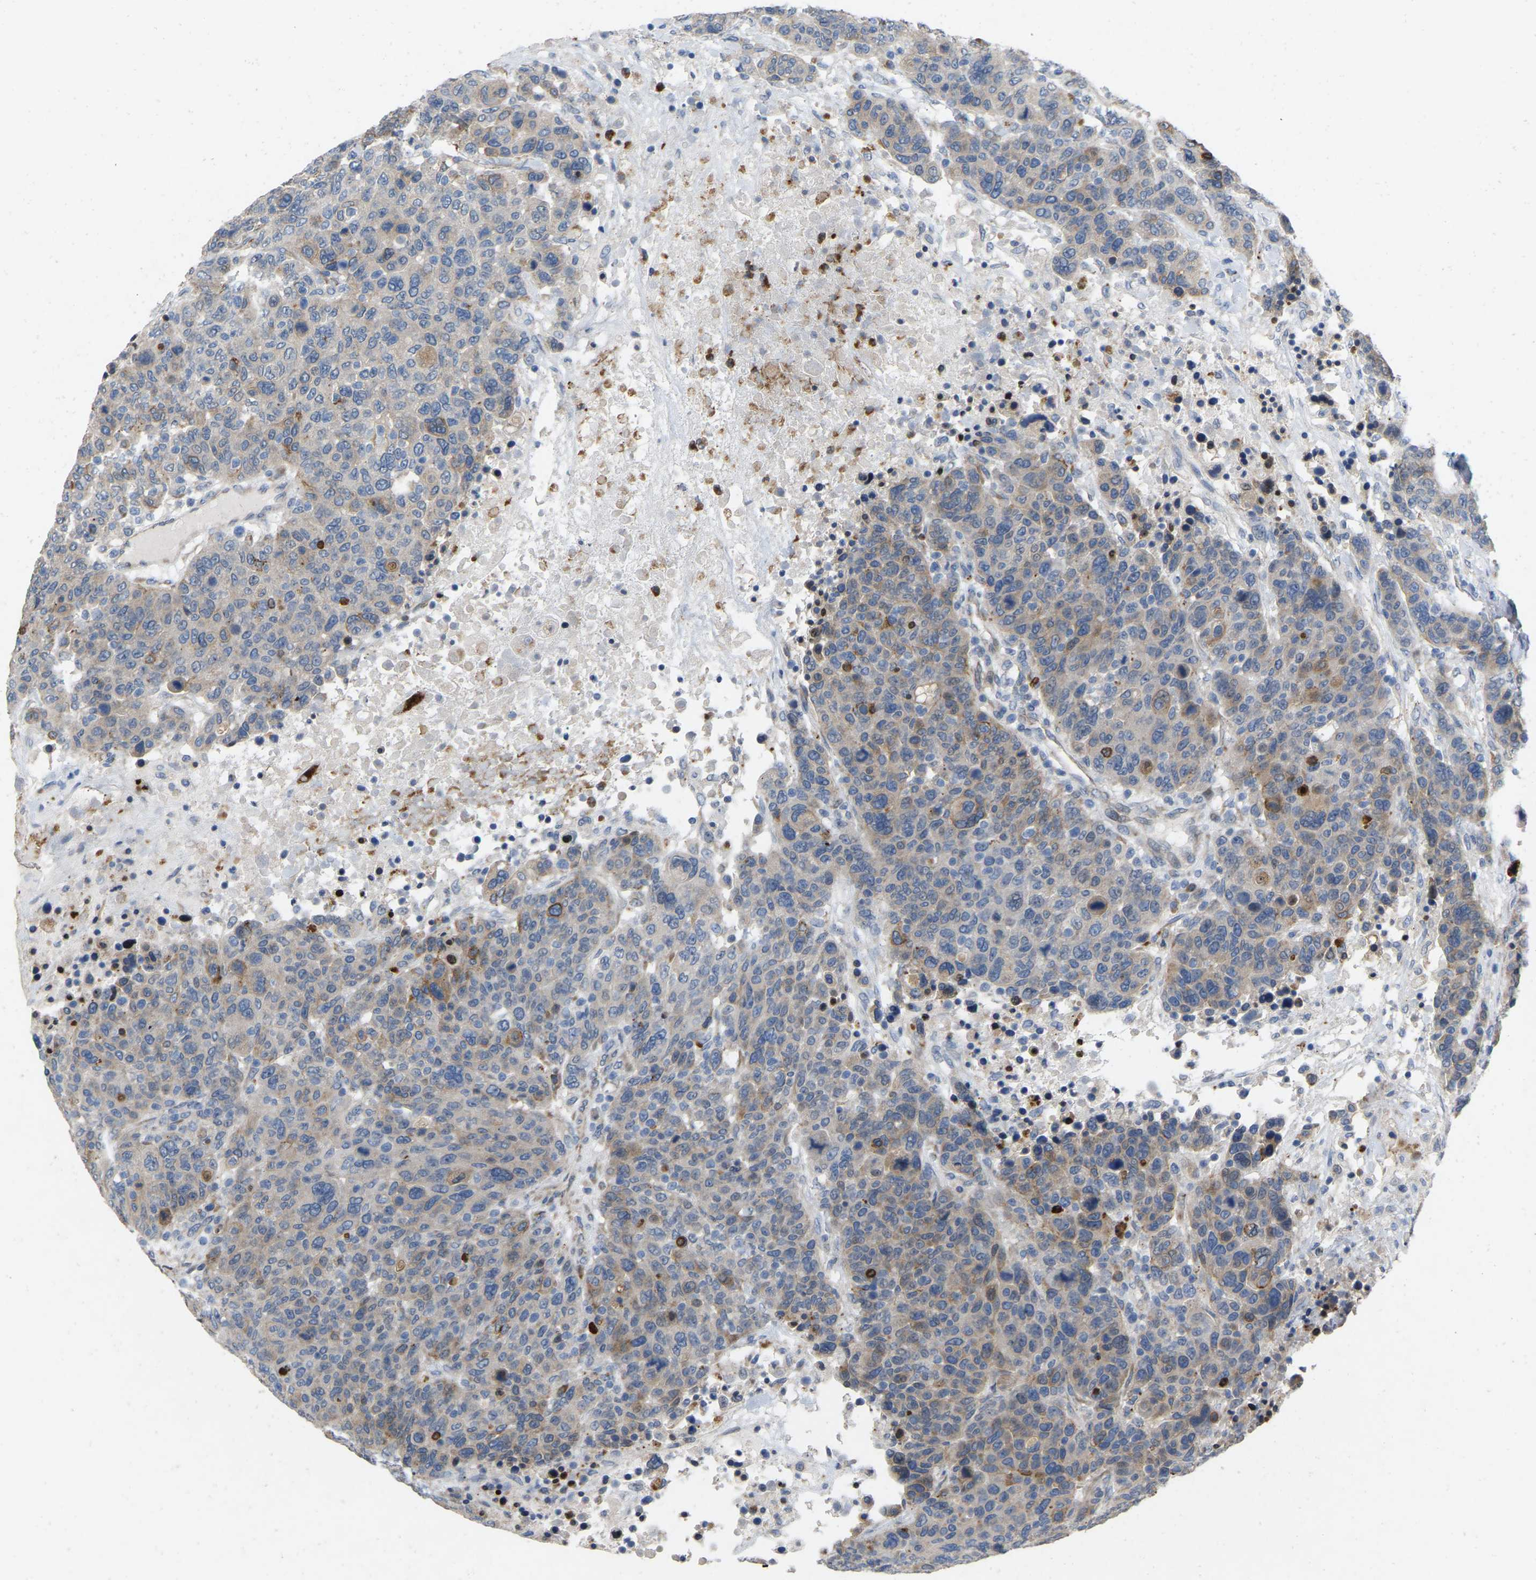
{"staining": {"intensity": "weak", "quantity": "25%-75%", "location": "cytoplasmic/membranous"}, "tissue": "breast cancer", "cell_type": "Tumor cells", "image_type": "cancer", "snomed": [{"axis": "morphology", "description": "Duct carcinoma"}, {"axis": "topography", "description": "Breast"}], "caption": "An image of human breast intraductal carcinoma stained for a protein displays weak cytoplasmic/membranous brown staining in tumor cells.", "gene": "RHEB", "patient": {"sex": "female", "age": 37}}